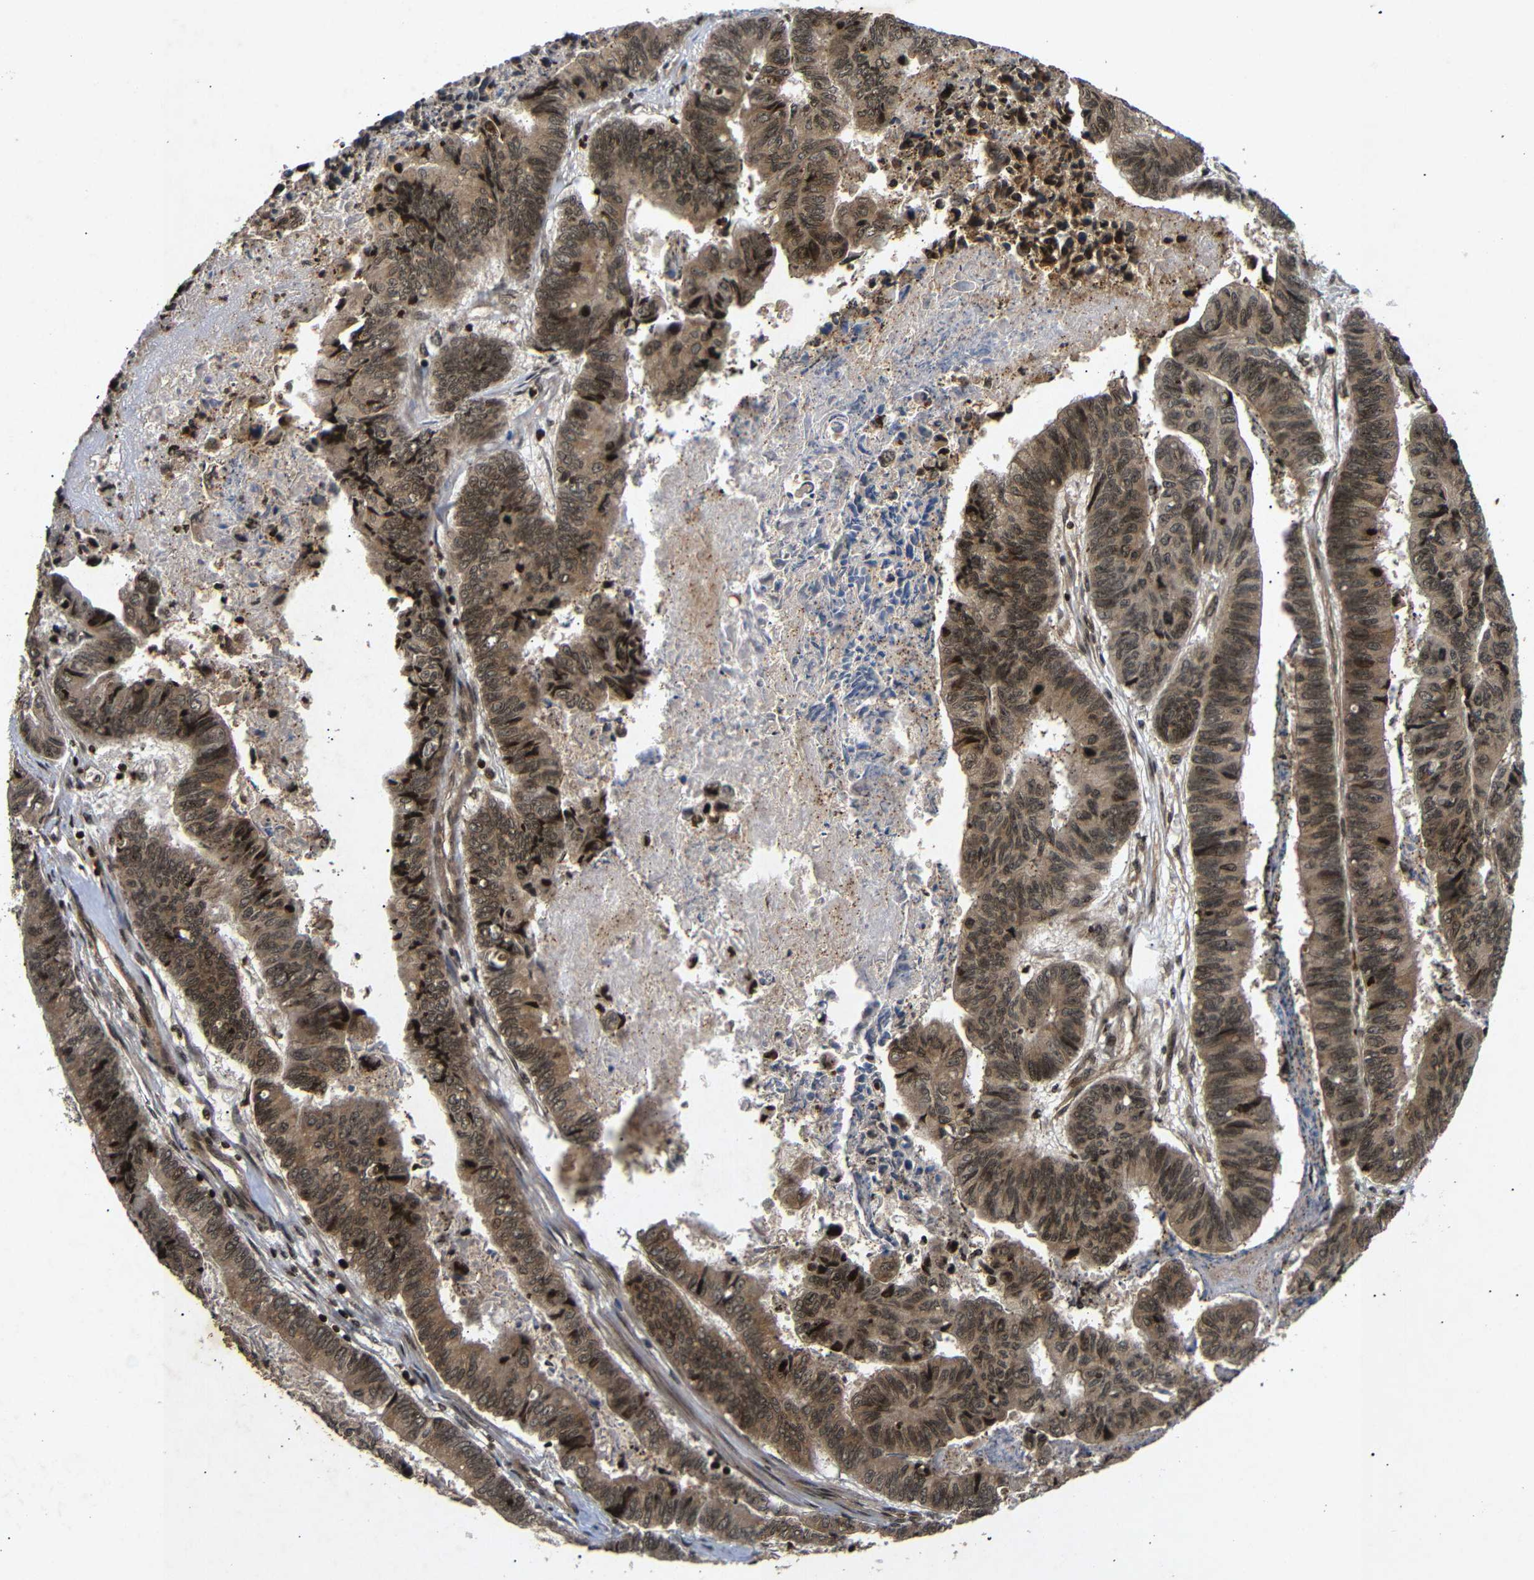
{"staining": {"intensity": "moderate", "quantity": ">75%", "location": "cytoplasmic/membranous,nuclear"}, "tissue": "stomach cancer", "cell_type": "Tumor cells", "image_type": "cancer", "snomed": [{"axis": "morphology", "description": "Adenocarcinoma, NOS"}, {"axis": "topography", "description": "Stomach, lower"}], "caption": "DAB (3,3'-diaminobenzidine) immunohistochemical staining of human stomach adenocarcinoma reveals moderate cytoplasmic/membranous and nuclear protein positivity in approximately >75% of tumor cells.", "gene": "KIF23", "patient": {"sex": "male", "age": 77}}